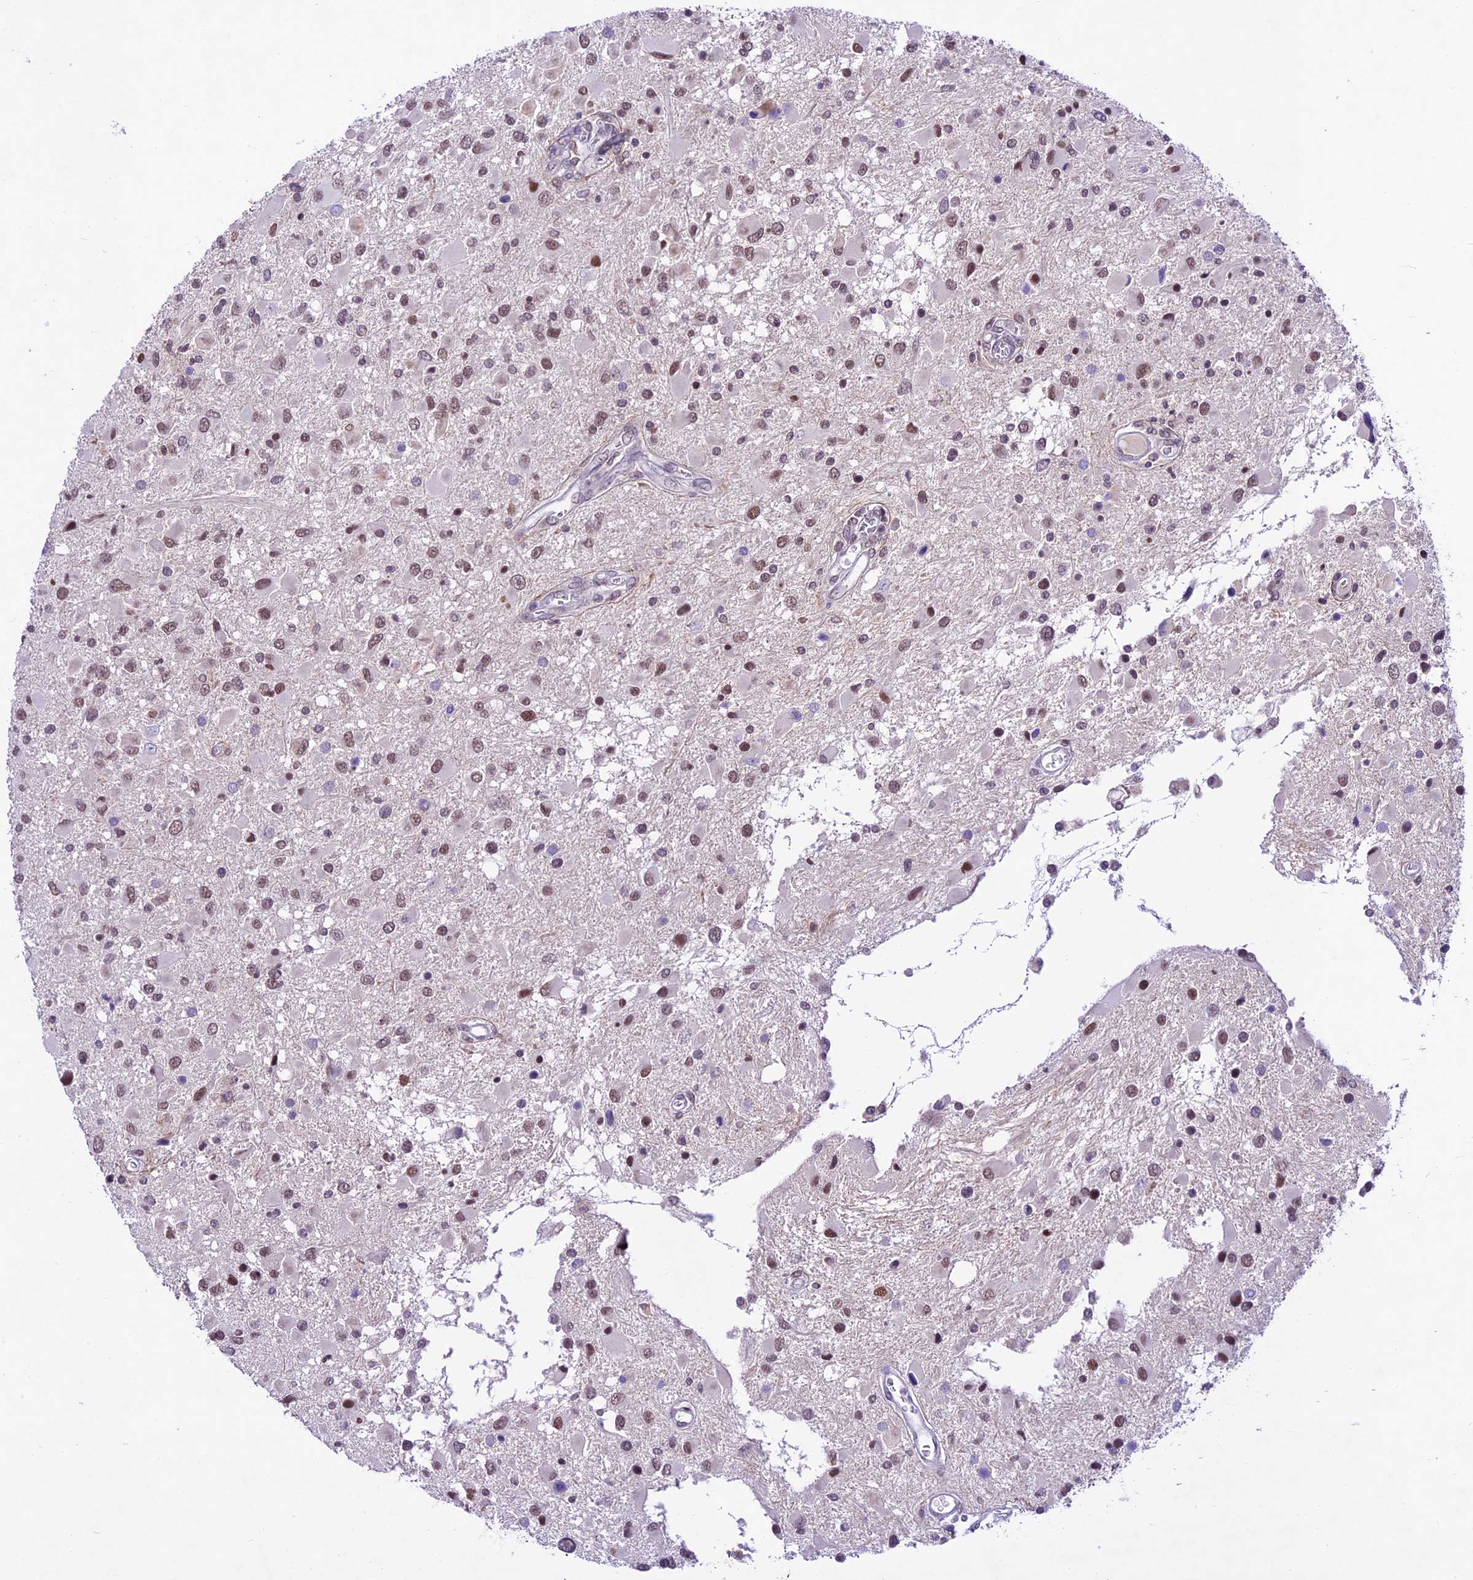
{"staining": {"intensity": "moderate", "quantity": "25%-75%", "location": "nuclear"}, "tissue": "glioma", "cell_type": "Tumor cells", "image_type": "cancer", "snomed": [{"axis": "morphology", "description": "Glioma, malignant, High grade"}, {"axis": "topography", "description": "Brain"}], "caption": "Immunohistochemical staining of glioma shows medium levels of moderate nuclear staining in approximately 25%-75% of tumor cells.", "gene": "SHKBP1", "patient": {"sex": "male", "age": 53}}